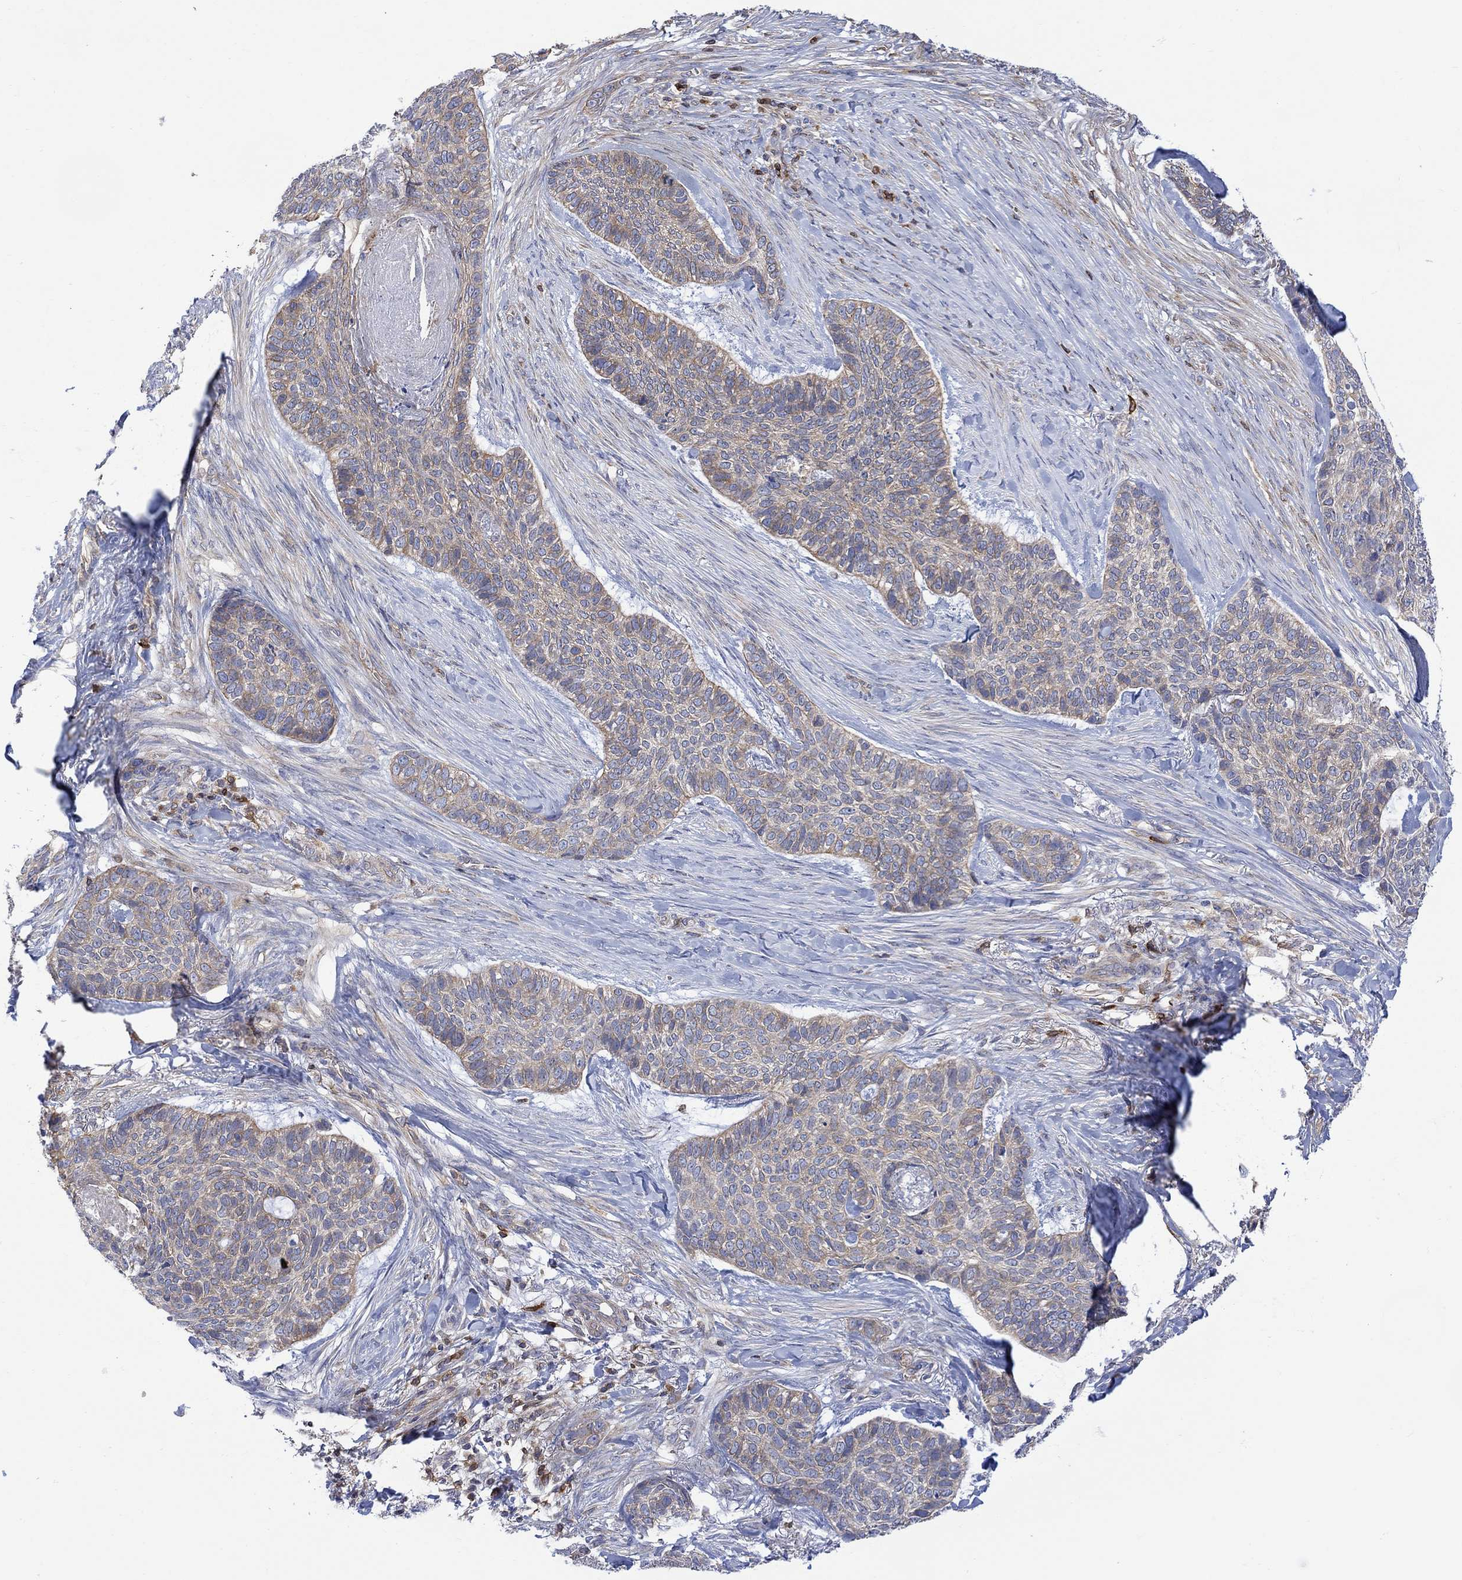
{"staining": {"intensity": "weak", "quantity": "25%-75%", "location": "cytoplasmic/membranous"}, "tissue": "skin cancer", "cell_type": "Tumor cells", "image_type": "cancer", "snomed": [{"axis": "morphology", "description": "Basal cell carcinoma"}, {"axis": "topography", "description": "Skin"}], "caption": "Immunohistochemistry photomicrograph of neoplastic tissue: human skin basal cell carcinoma stained using IHC reveals low levels of weak protein expression localized specifically in the cytoplasmic/membranous of tumor cells, appearing as a cytoplasmic/membranous brown color.", "gene": "GBP5", "patient": {"sex": "female", "age": 69}}